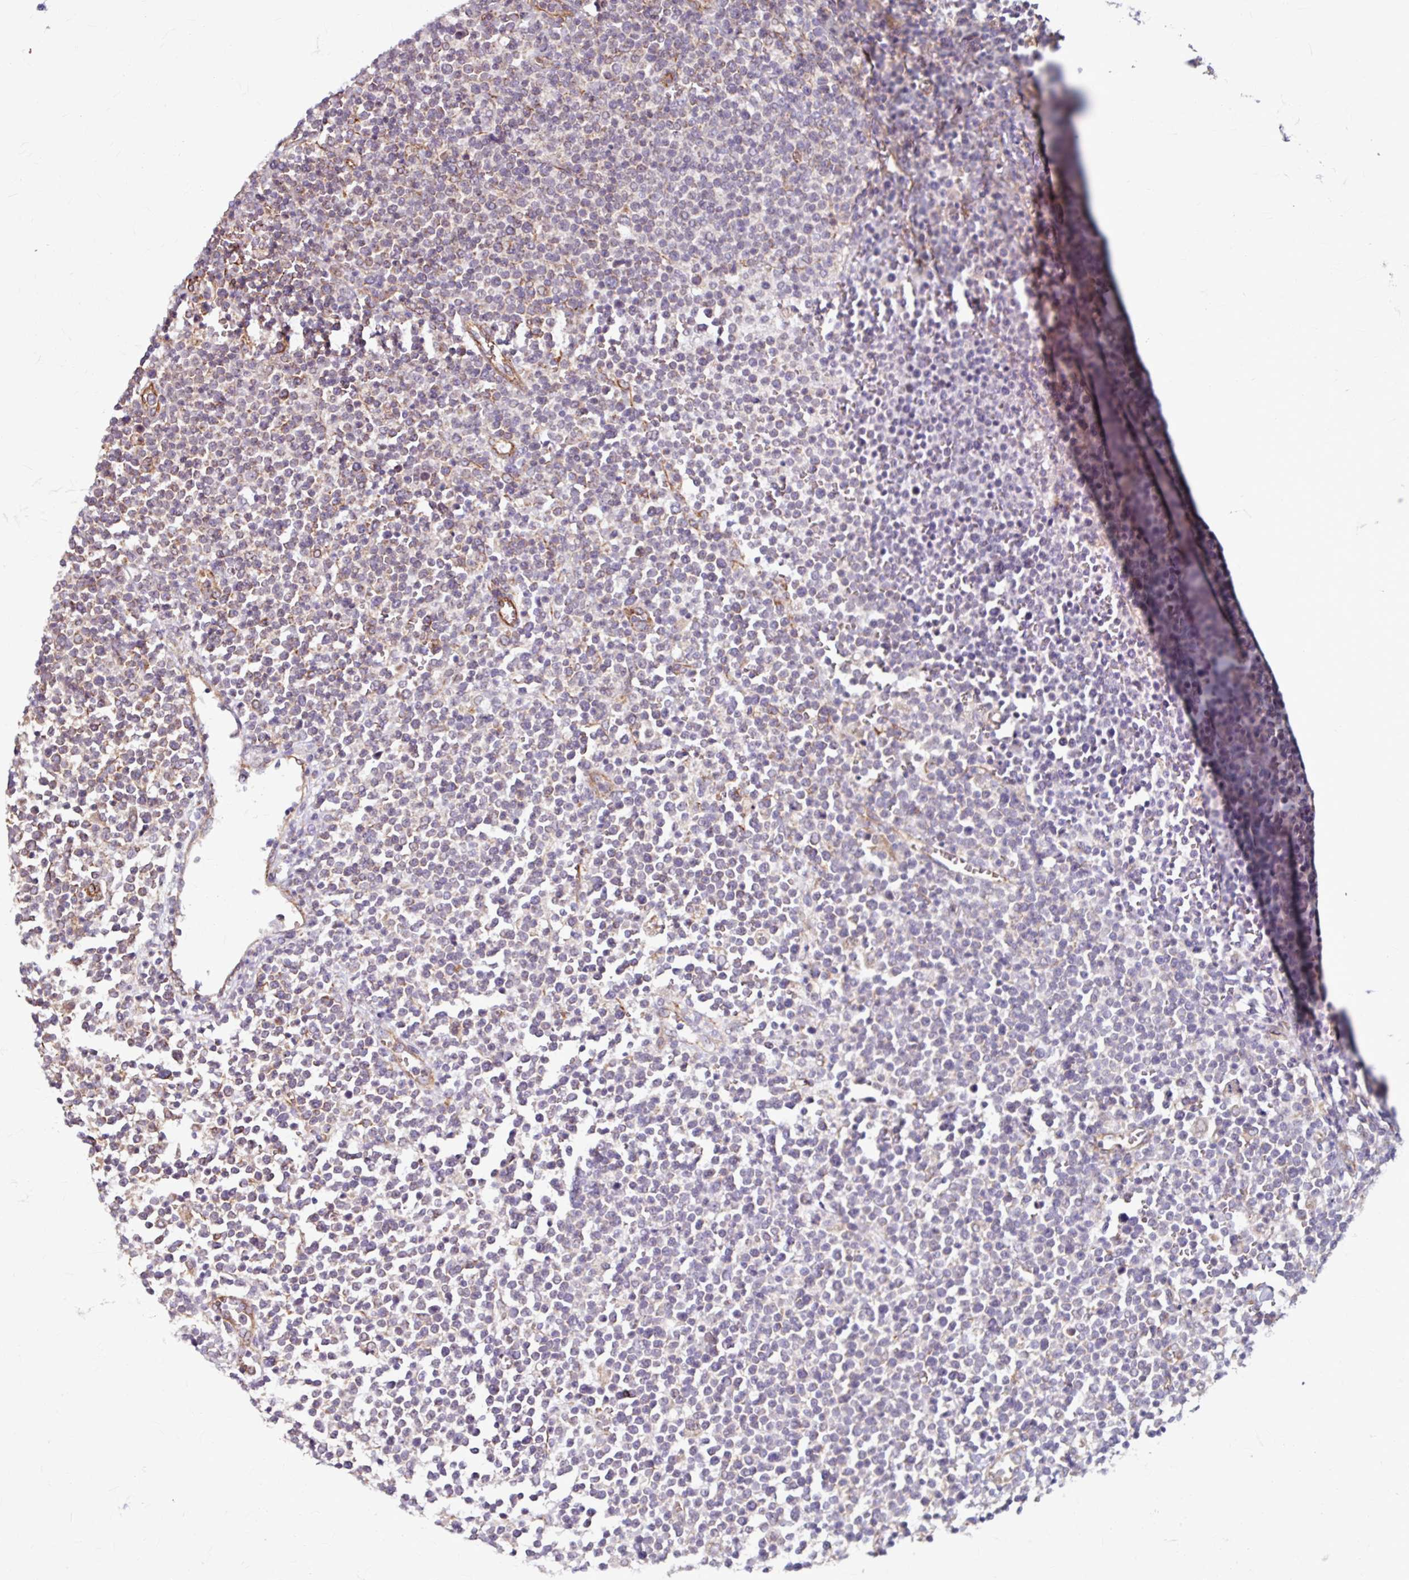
{"staining": {"intensity": "negative", "quantity": "none", "location": "none"}, "tissue": "lymphoma", "cell_type": "Tumor cells", "image_type": "cancer", "snomed": [{"axis": "morphology", "description": "Malignant lymphoma, non-Hodgkin's type, High grade"}, {"axis": "topography", "description": "Lymph node"}], "caption": "This is a image of immunohistochemistry staining of malignant lymphoma, non-Hodgkin's type (high-grade), which shows no expression in tumor cells. Nuclei are stained in blue.", "gene": "DAAM2", "patient": {"sex": "male", "age": 61}}